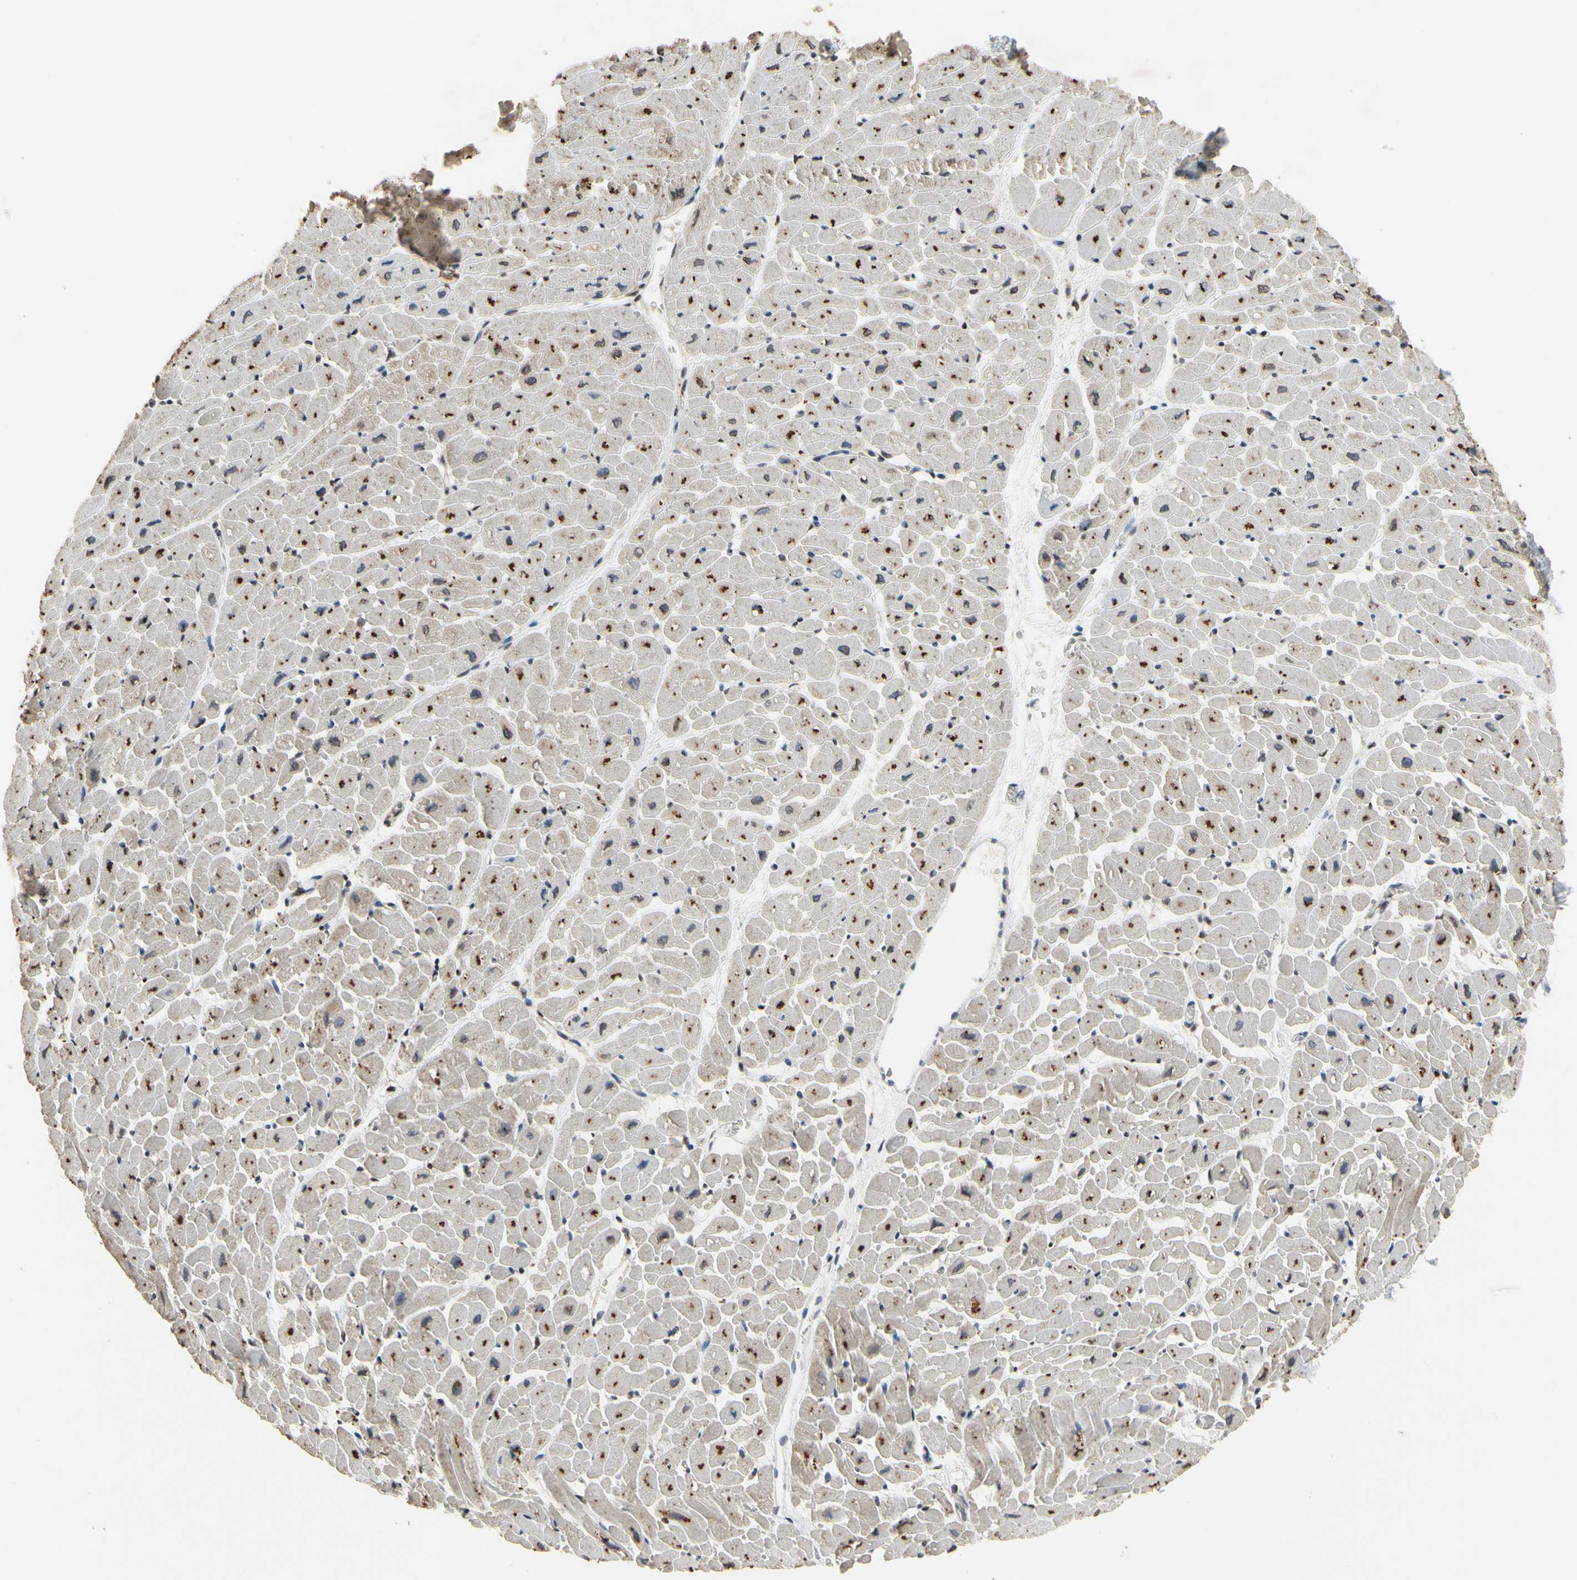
{"staining": {"intensity": "strong", "quantity": "25%-75%", "location": "cytoplasmic/membranous,nuclear"}, "tissue": "heart muscle", "cell_type": "Cardiomyocytes", "image_type": "normal", "snomed": [{"axis": "morphology", "description": "Normal tissue, NOS"}, {"axis": "topography", "description": "Heart"}], "caption": "IHC (DAB) staining of unremarkable human heart muscle demonstrates strong cytoplasmic/membranous,nuclear protein expression in approximately 25%-75% of cardiomyocytes.", "gene": "ZNF174", "patient": {"sex": "male", "age": 45}}